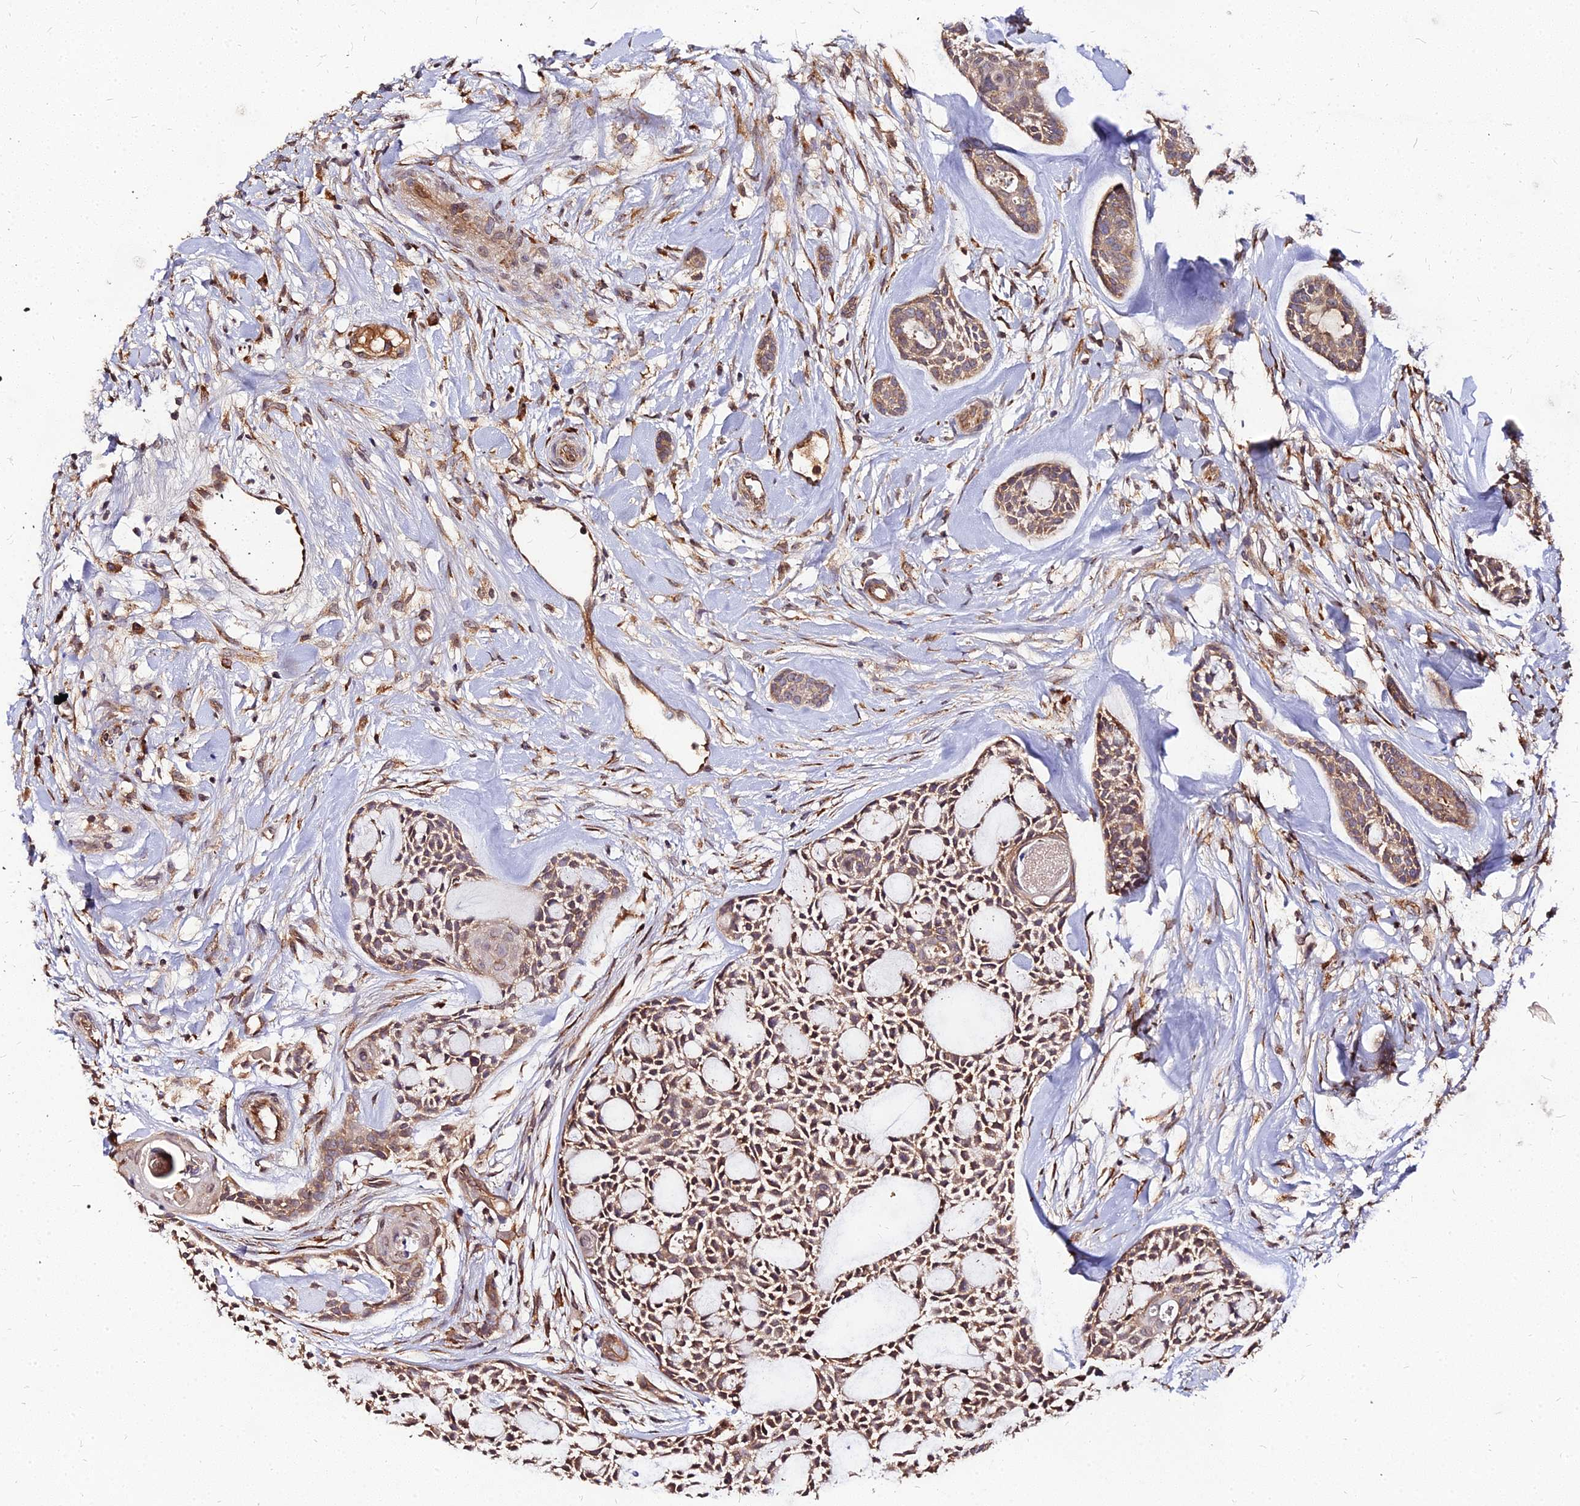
{"staining": {"intensity": "moderate", "quantity": ">75%", "location": "cytoplasmic/membranous"}, "tissue": "head and neck cancer", "cell_type": "Tumor cells", "image_type": "cancer", "snomed": [{"axis": "morphology", "description": "Adenocarcinoma, NOS"}, {"axis": "topography", "description": "Subcutis"}, {"axis": "topography", "description": "Head-Neck"}], "caption": "A photomicrograph of human head and neck cancer stained for a protein exhibits moderate cytoplasmic/membranous brown staining in tumor cells. (DAB (3,3'-diaminobenzidine) = brown stain, brightfield microscopy at high magnification).", "gene": "PDE4D", "patient": {"sex": "female", "age": 73}}